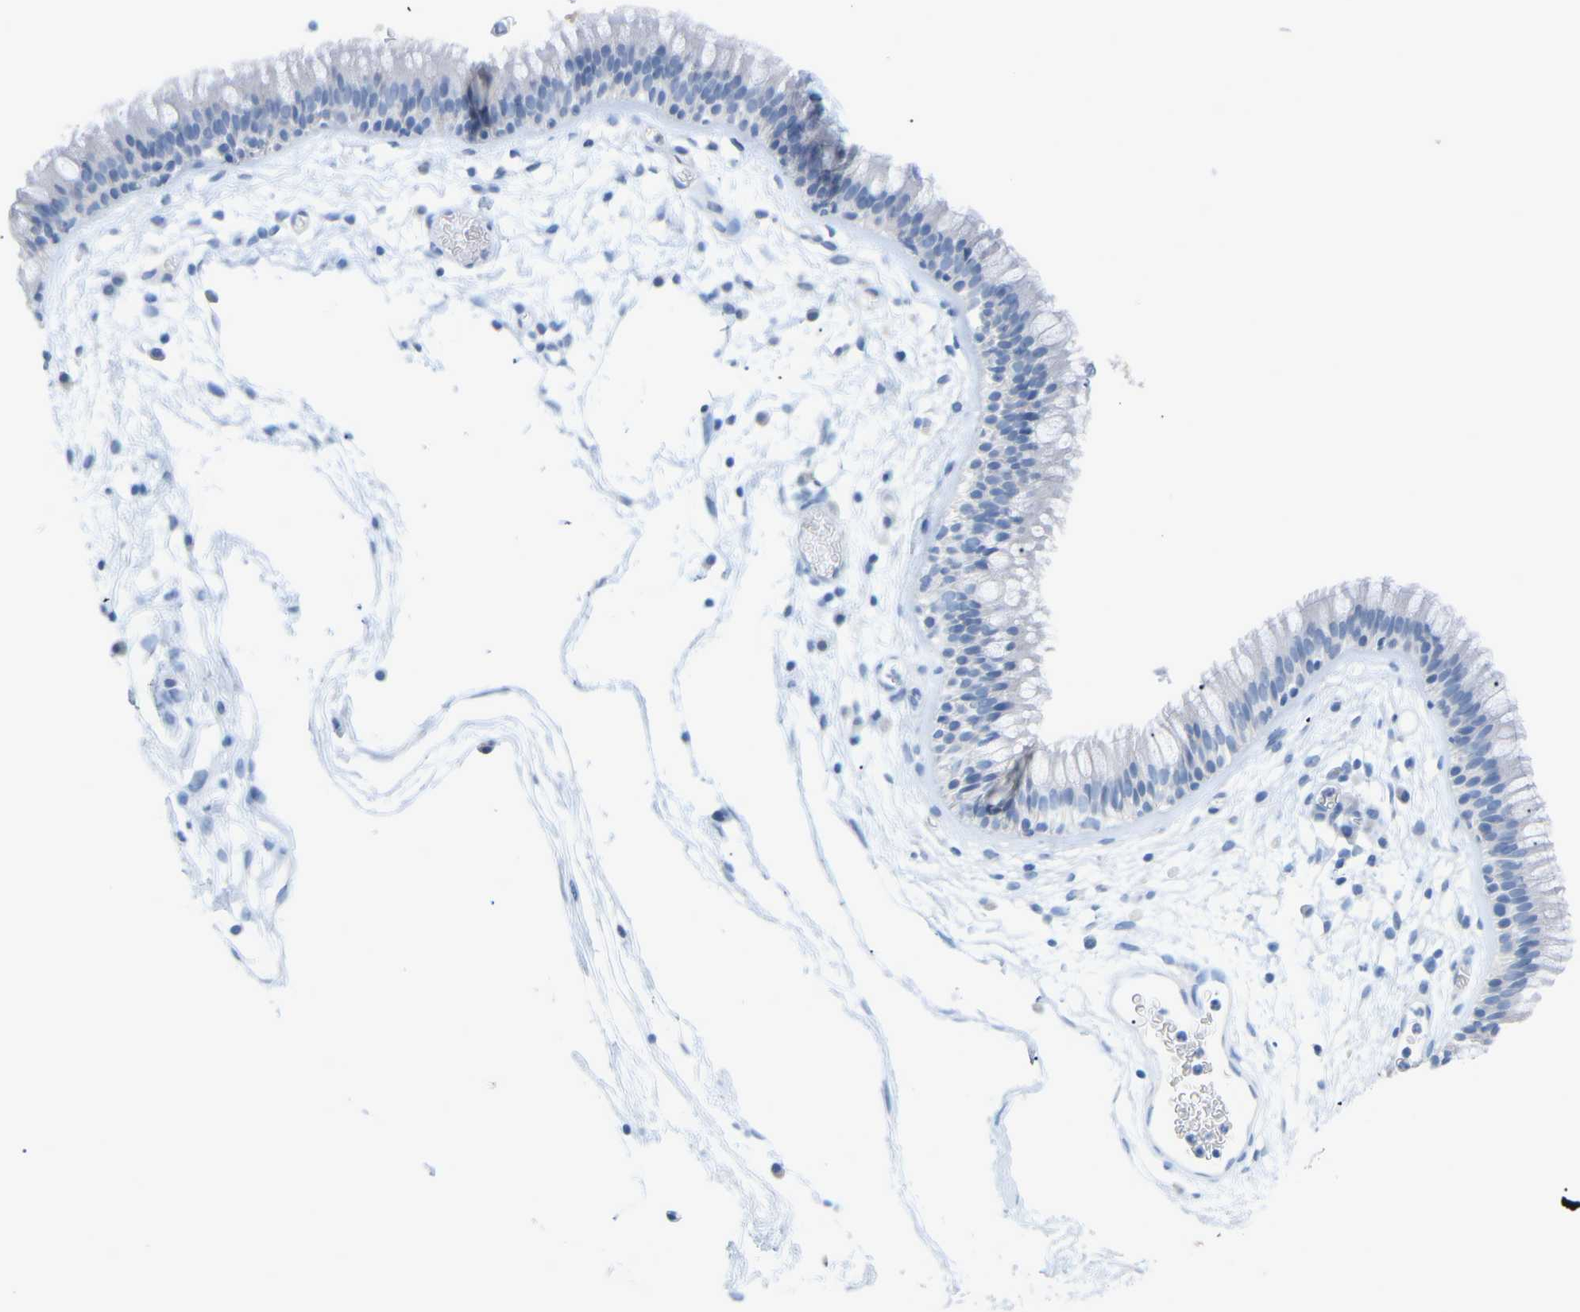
{"staining": {"intensity": "negative", "quantity": "none", "location": "none"}, "tissue": "nasopharynx", "cell_type": "Respiratory epithelial cells", "image_type": "normal", "snomed": [{"axis": "morphology", "description": "Normal tissue, NOS"}, {"axis": "morphology", "description": "Inflammation, NOS"}, {"axis": "topography", "description": "Nasopharynx"}], "caption": "Nasopharynx was stained to show a protein in brown. There is no significant expression in respiratory epithelial cells. (DAB immunohistochemistry visualized using brightfield microscopy, high magnification).", "gene": "HBG2", "patient": {"sex": "male", "age": 48}}